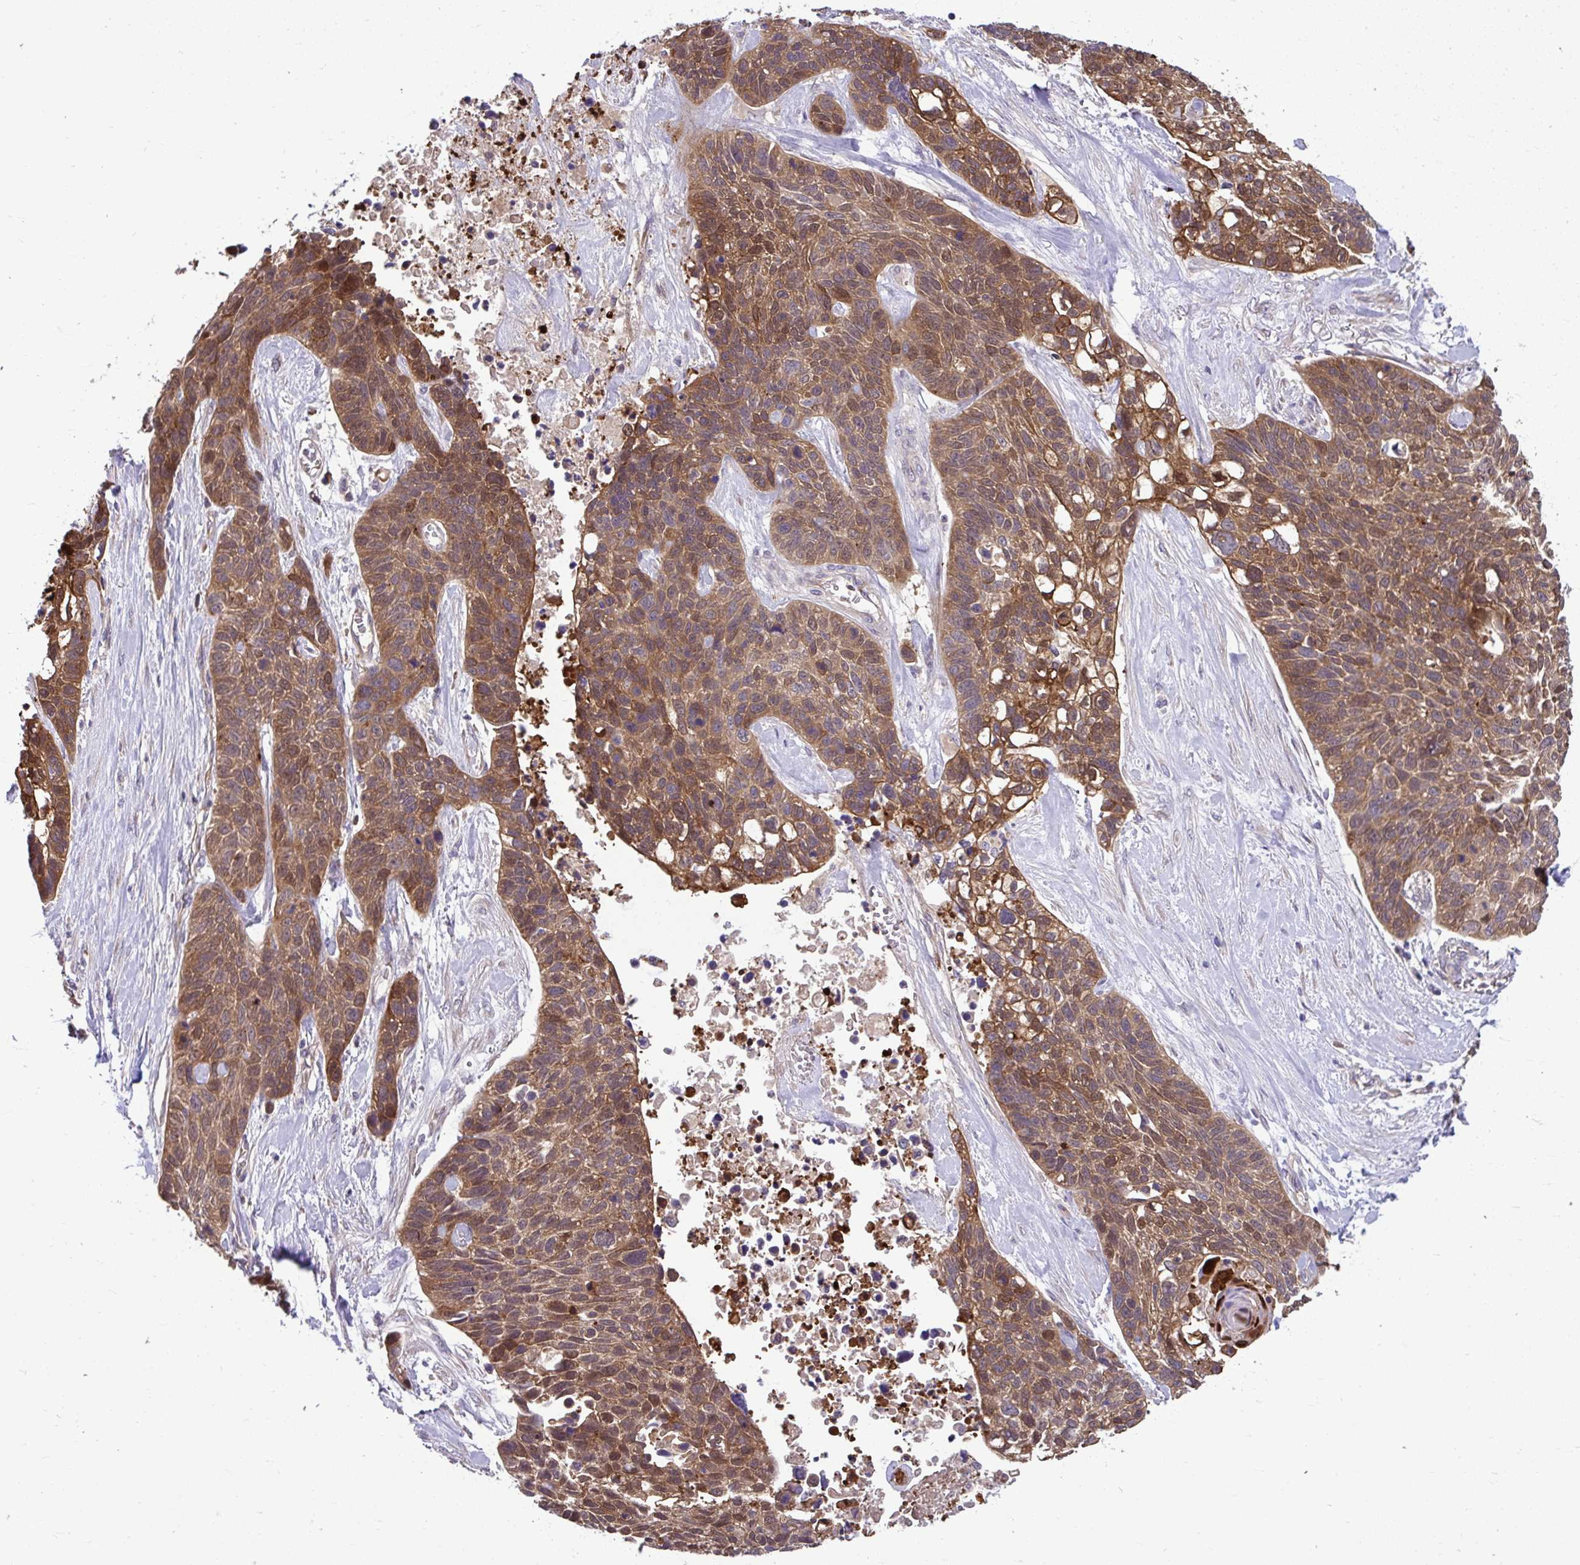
{"staining": {"intensity": "moderate", "quantity": ">75%", "location": "cytoplasmic/membranous"}, "tissue": "lung cancer", "cell_type": "Tumor cells", "image_type": "cancer", "snomed": [{"axis": "morphology", "description": "Squamous cell carcinoma, NOS"}, {"axis": "topography", "description": "Lung"}], "caption": "An image of human squamous cell carcinoma (lung) stained for a protein reveals moderate cytoplasmic/membranous brown staining in tumor cells.", "gene": "PCDHB7", "patient": {"sex": "male", "age": 62}}